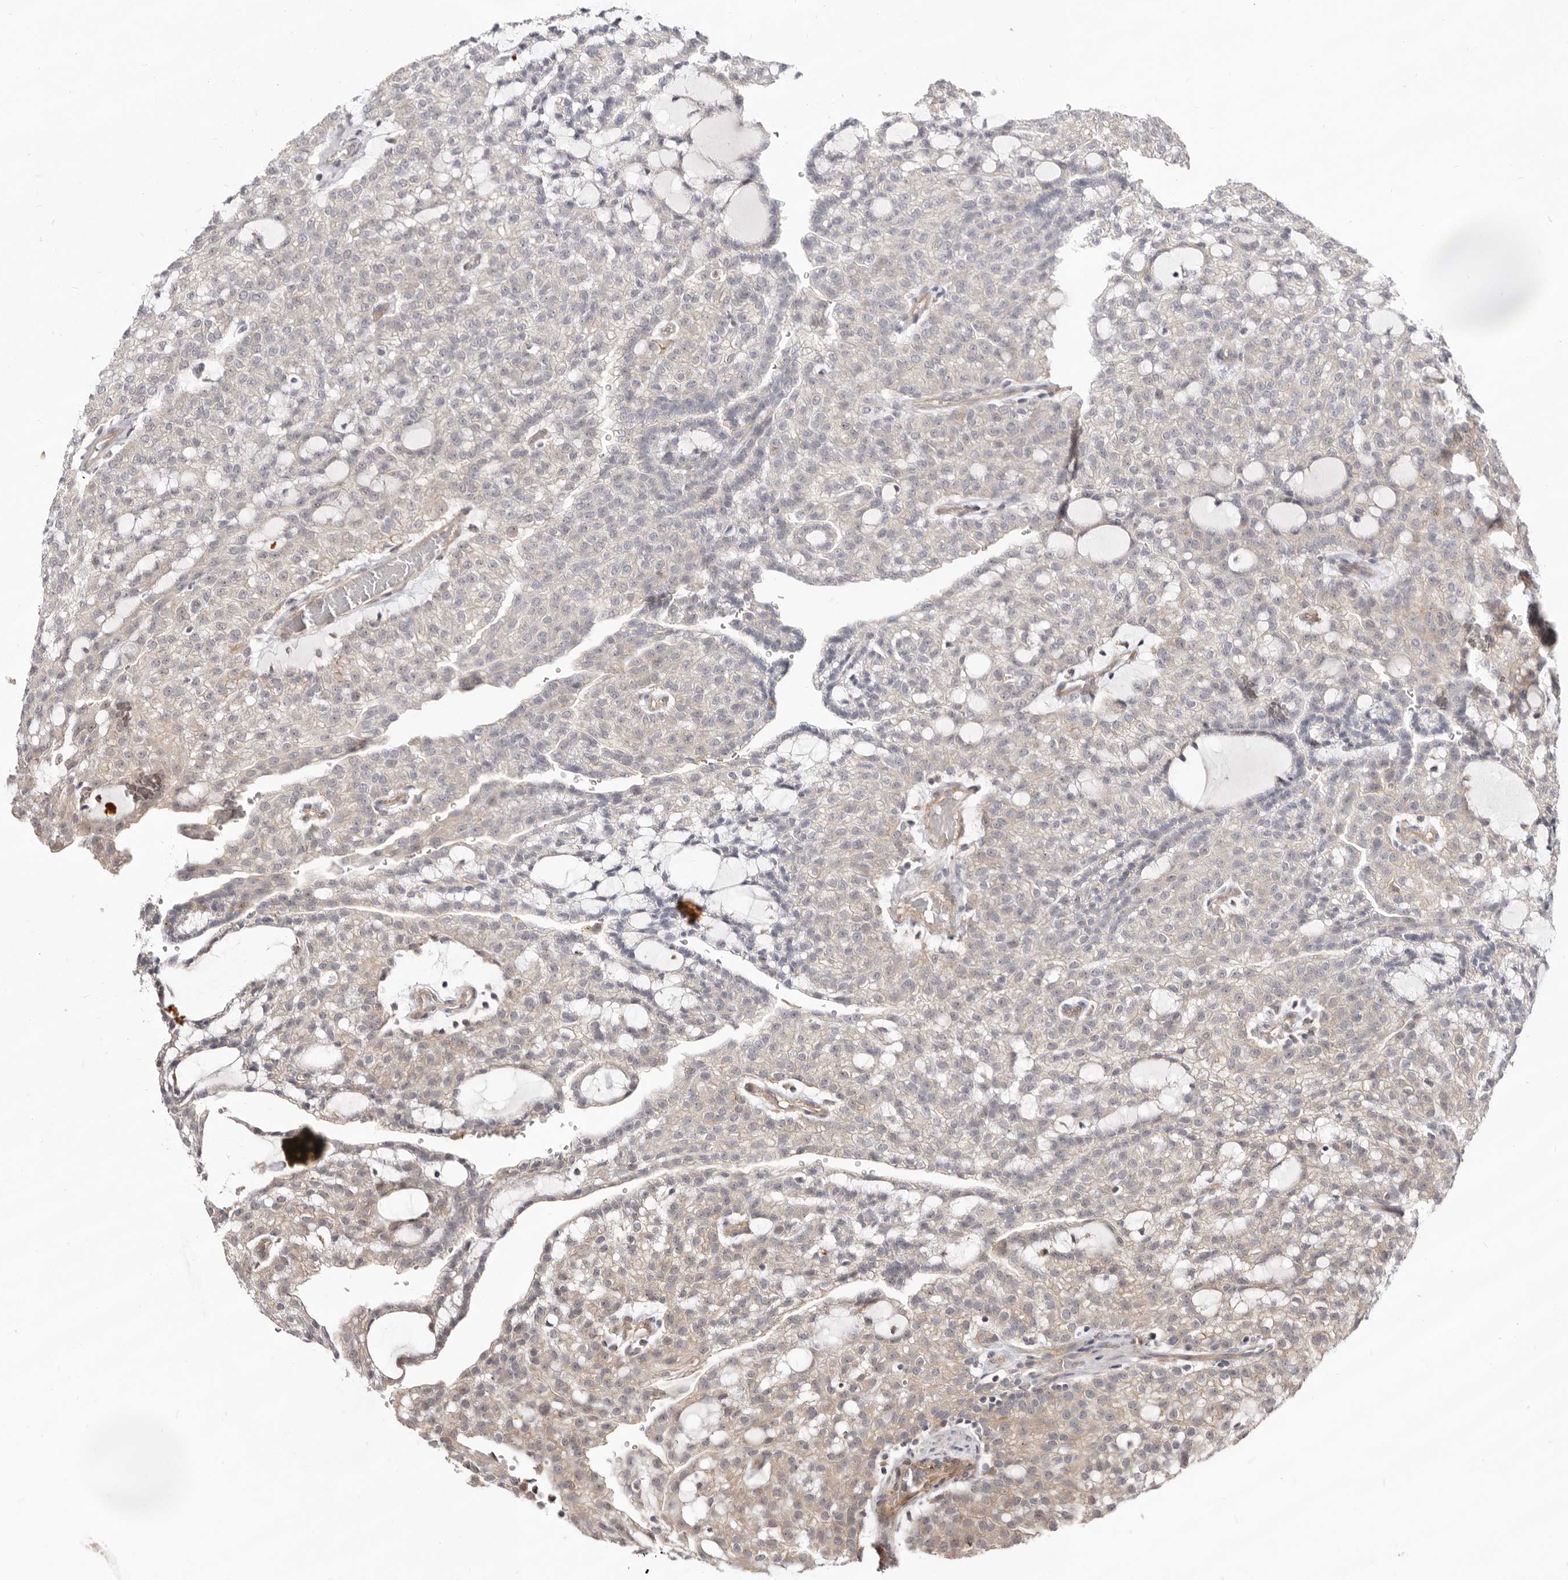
{"staining": {"intensity": "negative", "quantity": "none", "location": "none"}, "tissue": "renal cancer", "cell_type": "Tumor cells", "image_type": "cancer", "snomed": [{"axis": "morphology", "description": "Adenocarcinoma, NOS"}, {"axis": "topography", "description": "Kidney"}], "caption": "An IHC photomicrograph of adenocarcinoma (renal) is shown. There is no staining in tumor cells of adenocarcinoma (renal). The staining was performed using DAB to visualize the protein expression in brown, while the nuclei were stained in blue with hematoxylin (Magnification: 20x).", "gene": "GPATCH4", "patient": {"sex": "male", "age": 63}}